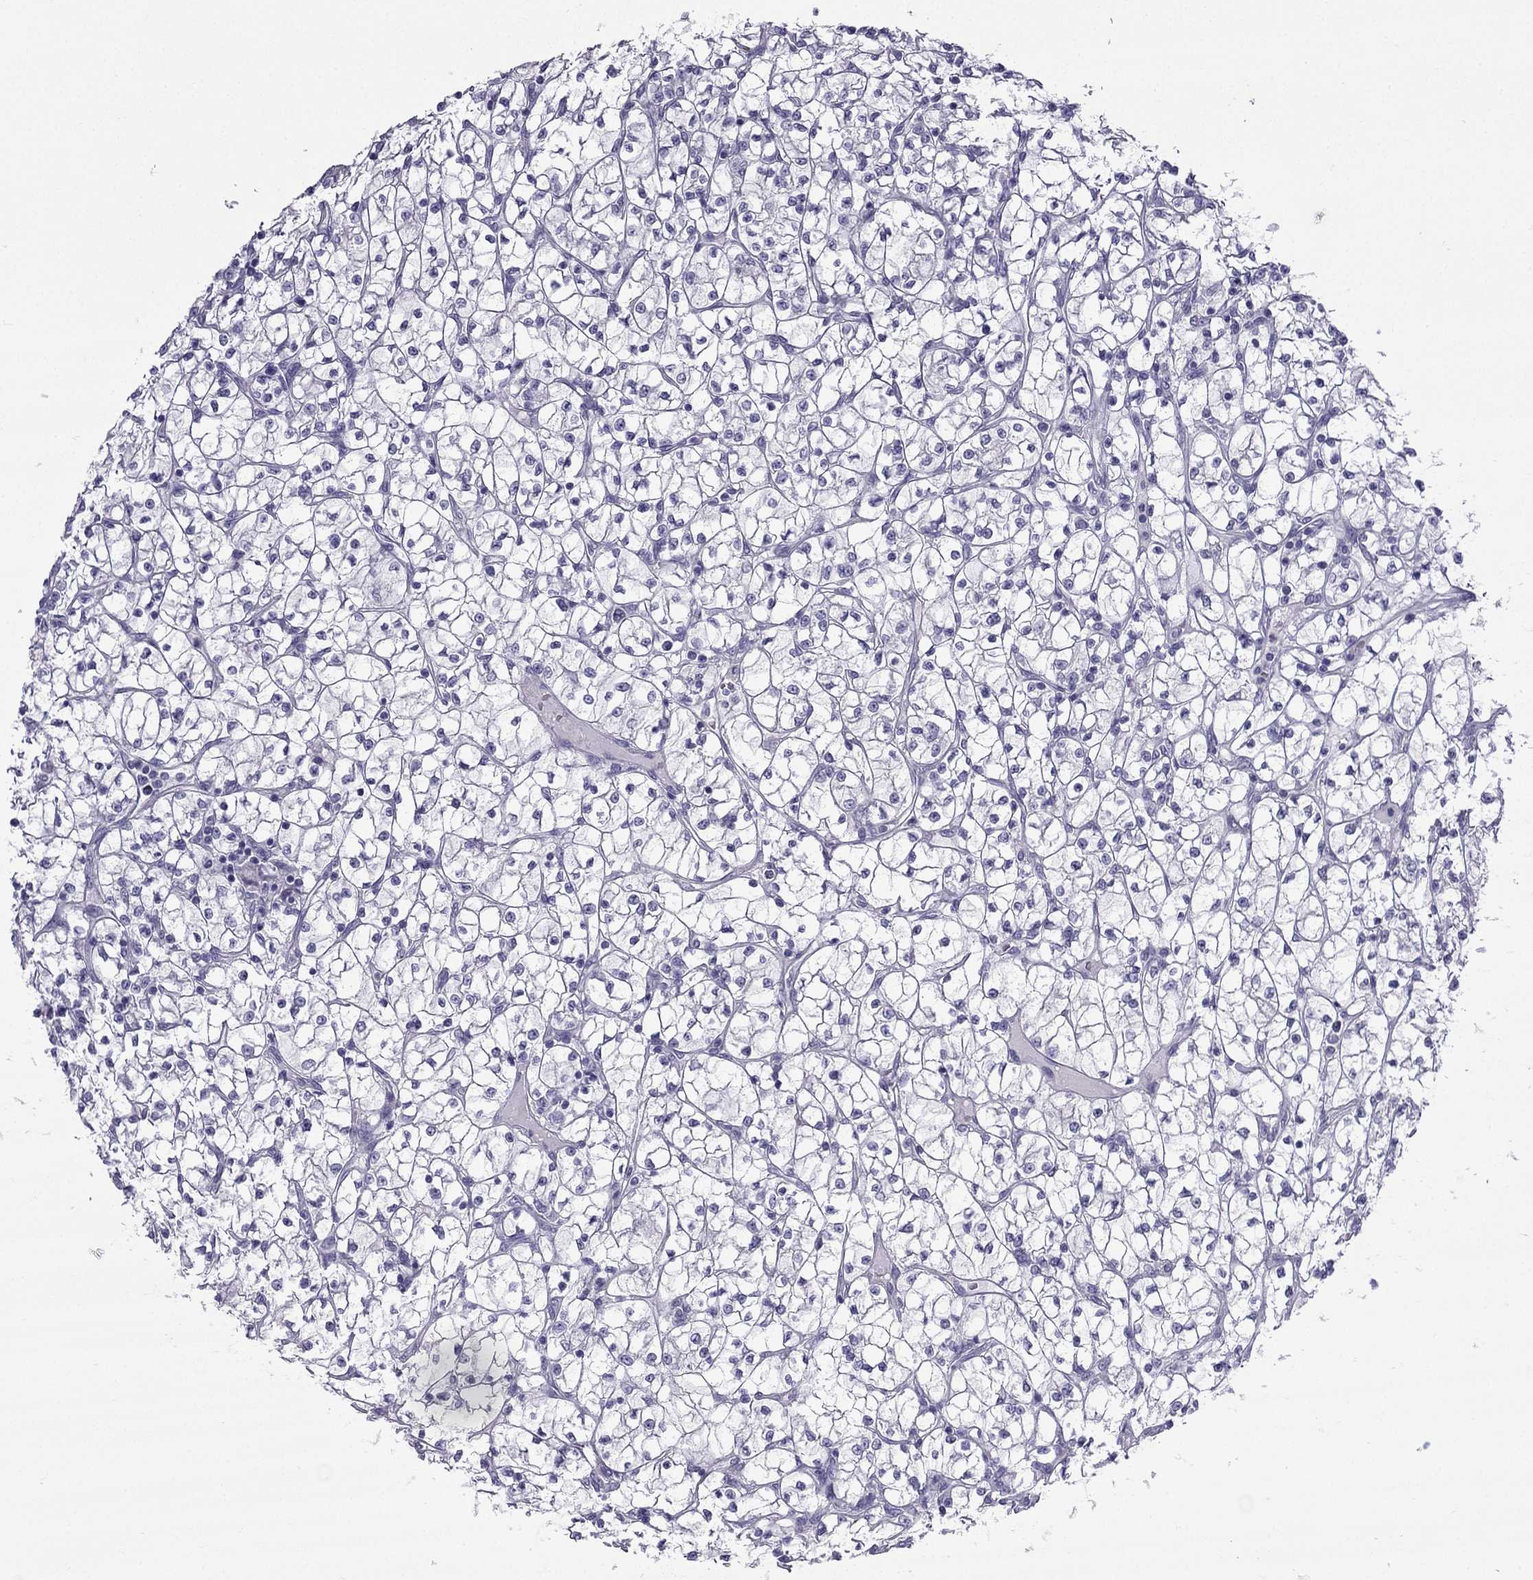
{"staining": {"intensity": "negative", "quantity": "none", "location": "none"}, "tissue": "renal cancer", "cell_type": "Tumor cells", "image_type": "cancer", "snomed": [{"axis": "morphology", "description": "Adenocarcinoma, NOS"}, {"axis": "topography", "description": "Kidney"}], "caption": "This micrograph is of renal cancer stained with immunohistochemistry to label a protein in brown with the nuclei are counter-stained blue. There is no positivity in tumor cells.", "gene": "GJA8", "patient": {"sex": "female", "age": 64}}